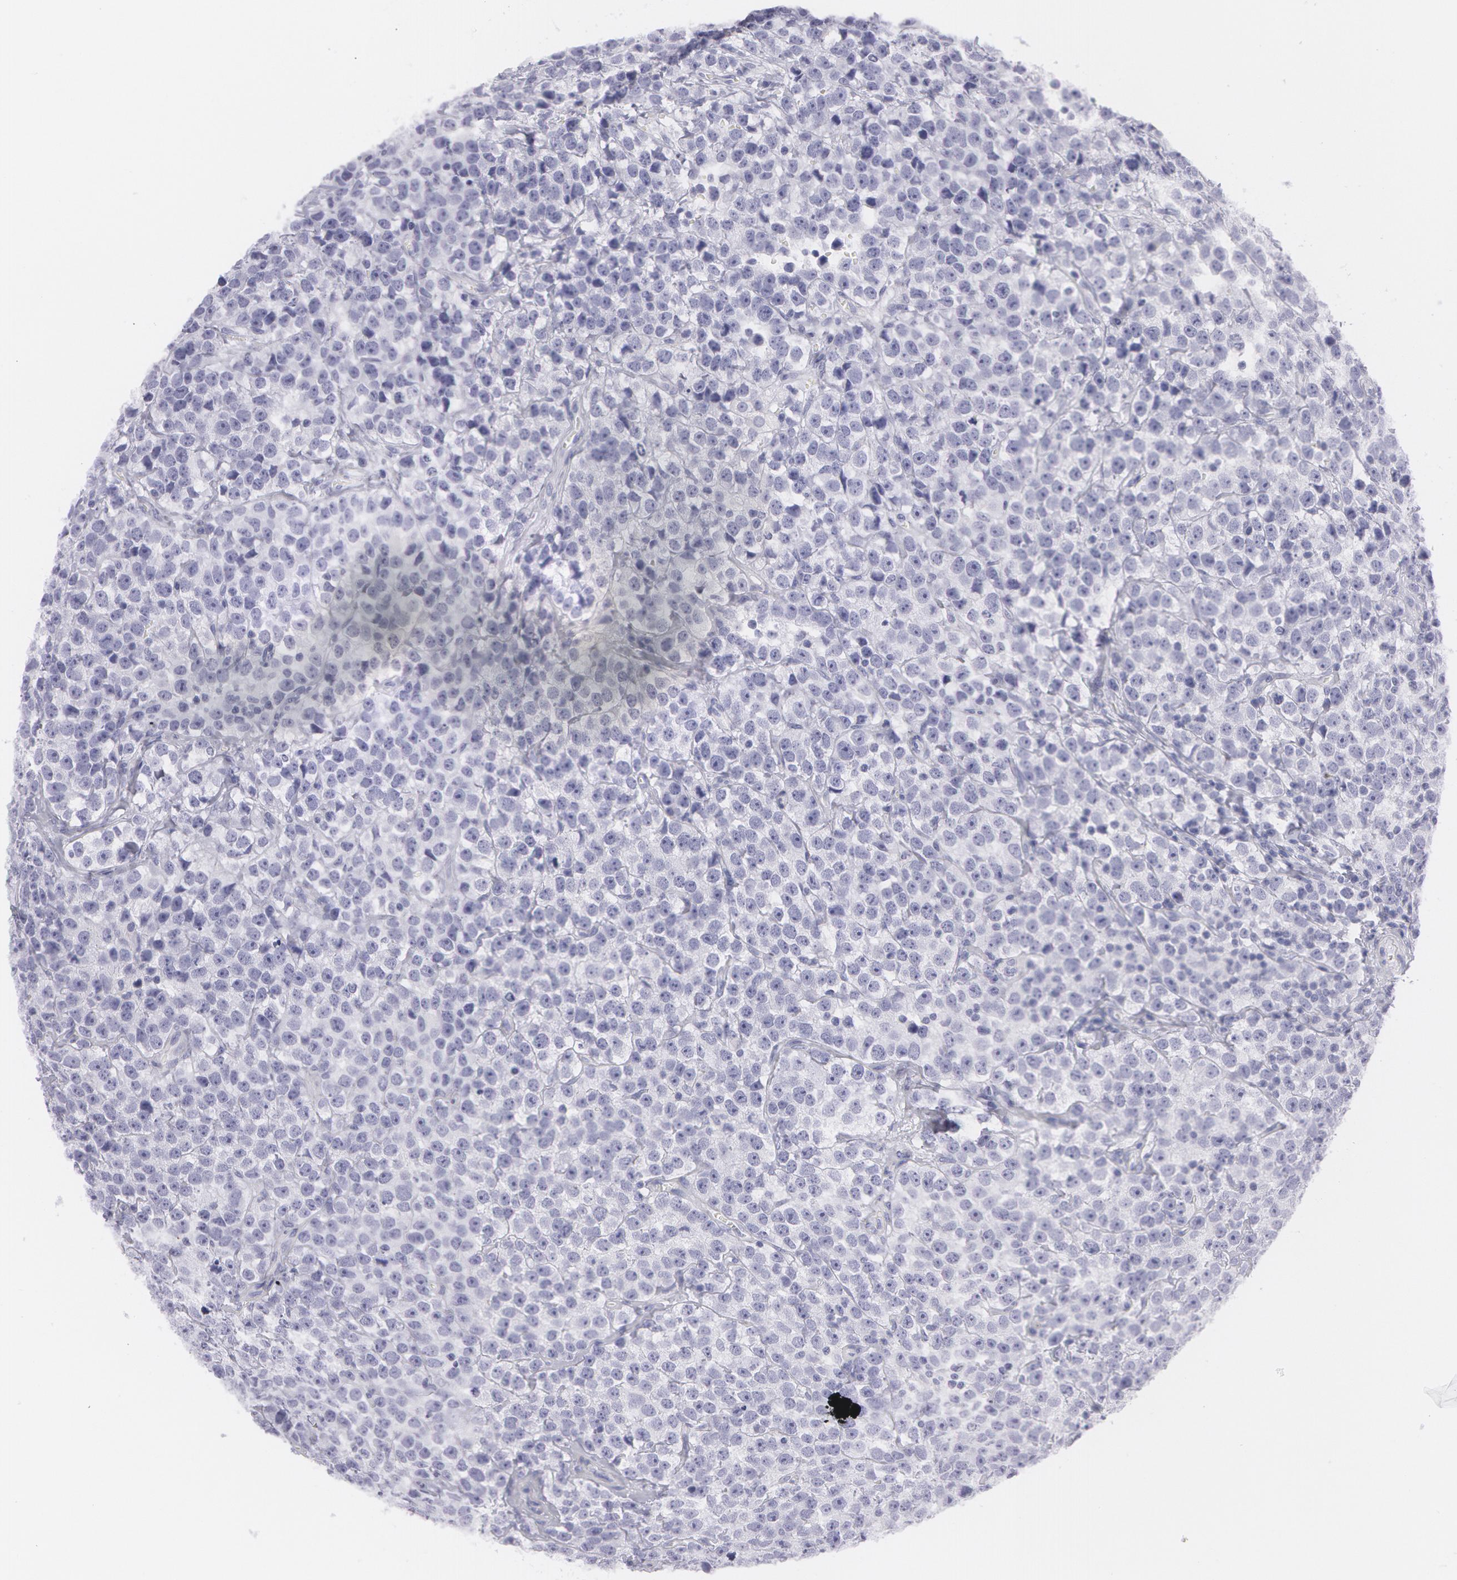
{"staining": {"intensity": "negative", "quantity": "none", "location": "none"}, "tissue": "testis cancer", "cell_type": "Tumor cells", "image_type": "cancer", "snomed": [{"axis": "morphology", "description": "Seminoma, NOS"}, {"axis": "topography", "description": "Testis"}], "caption": "This is a image of immunohistochemistry staining of testis cancer (seminoma), which shows no expression in tumor cells.", "gene": "AMACR", "patient": {"sex": "male", "age": 25}}